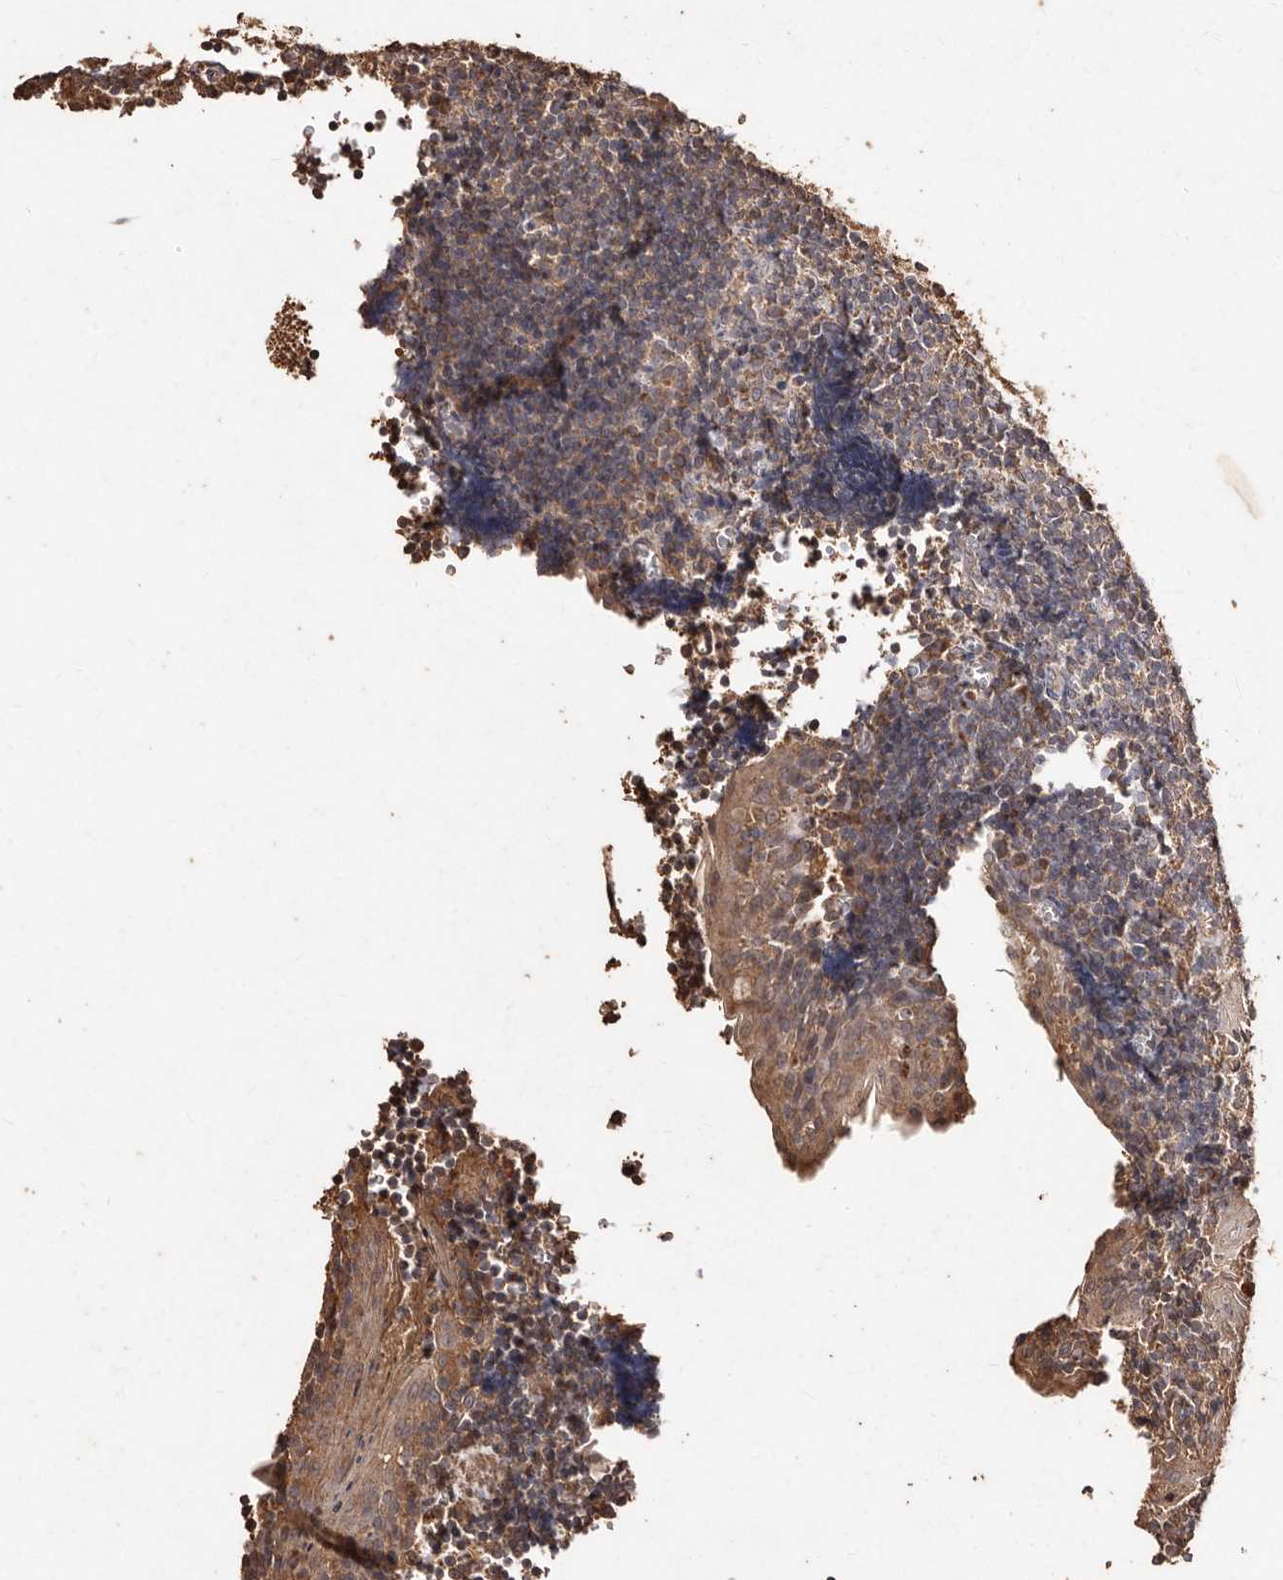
{"staining": {"intensity": "moderate", "quantity": ">75%", "location": "cytoplasmic/membranous"}, "tissue": "tonsil", "cell_type": "Germinal center cells", "image_type": "normal", "snomed": [{"axis": "morphology", "description": "Normal tissue, NOS"}, {"axis": "topography", "description": "Tonsil"}], "caption": "A medium amount of moderate cytoplasmic/membranous staining is present in approximately >75% of germinal center cells in unremarkable tonsil.", "gene": "FARS2", "patient": {"sex": "male", "age": 27}}